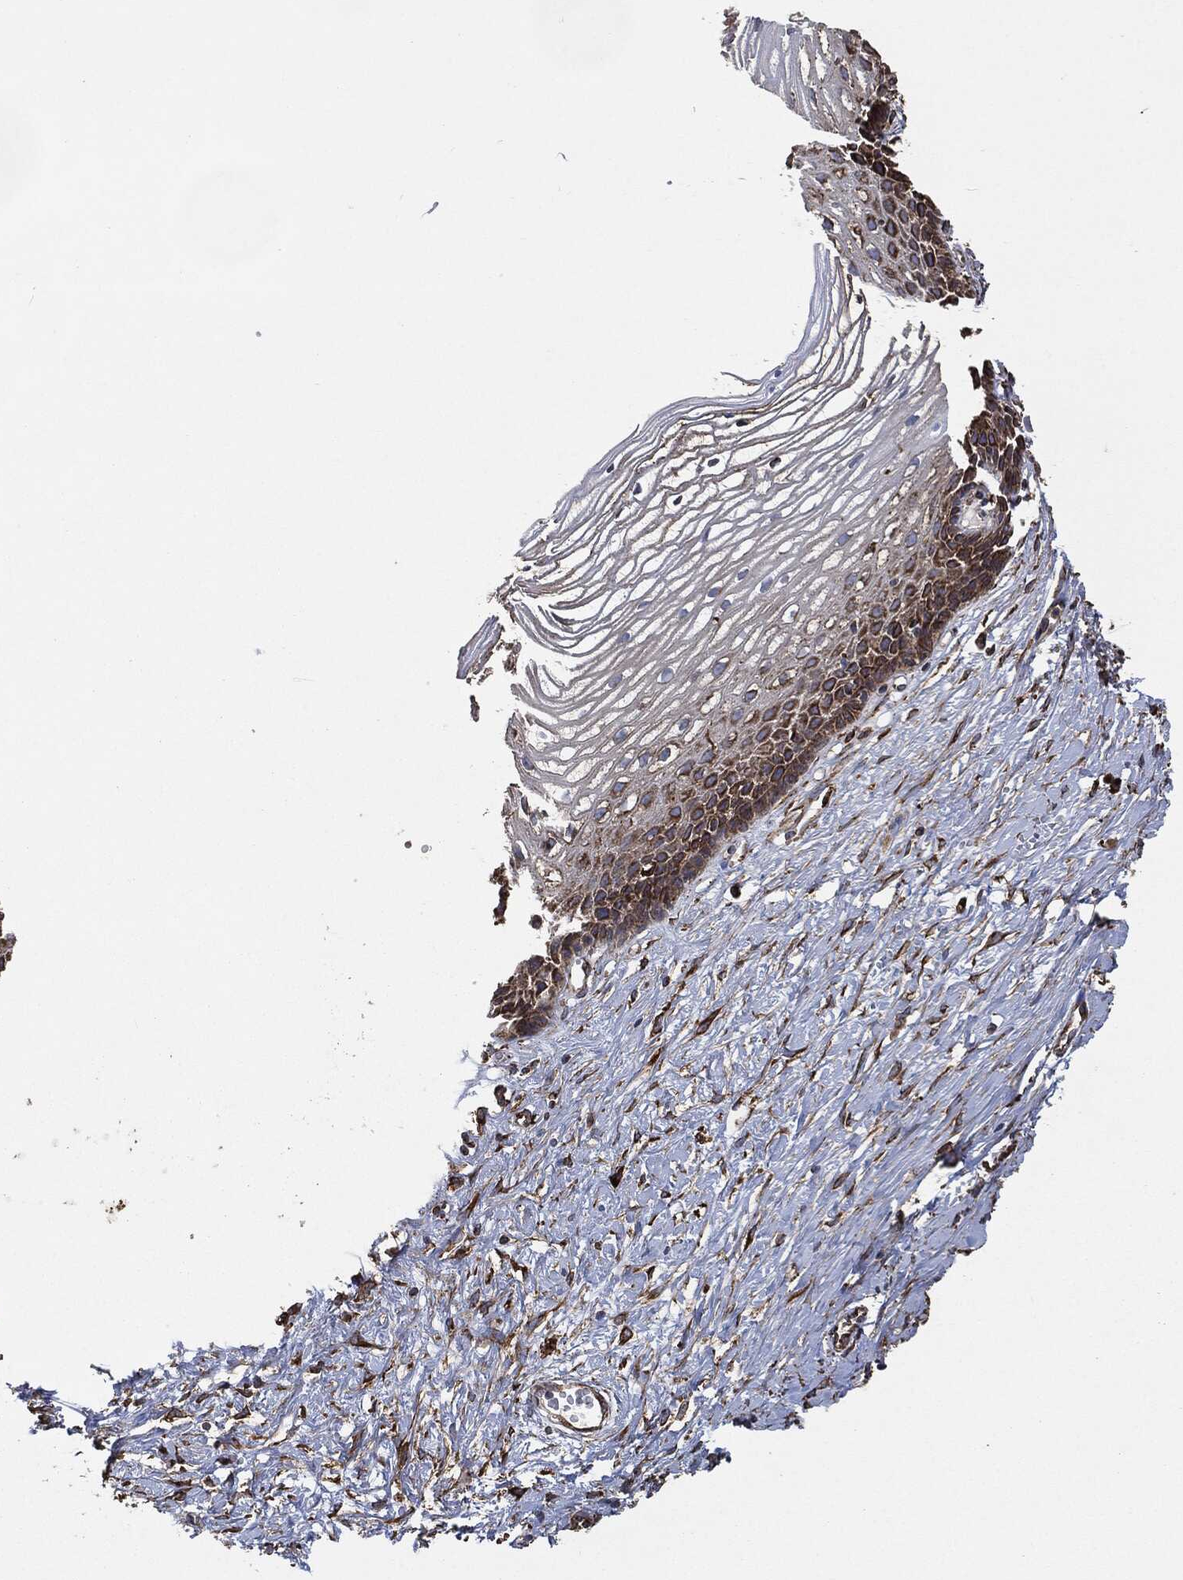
{"staining": {"intensity": "moderate", "quantity": "25%-75%", "location": "cytoplasmic/membranous"}, "tissue": "cervix", "cell_type": "Squamous epithelial cells", "image_type": "normal", "snomed": [{"axis": "morphology", "description": "Normal tissue, NOS"}, {"axis": "topography", "description": "Cervix"}], "caption": "This is a histology image of IHC staining of benign cervix, which shows moderate expression in the cytoplasmic/membranous of squamous epithelial cells.", "gene": "AMFR", "patient": {"sex": "female", "age": 40}}